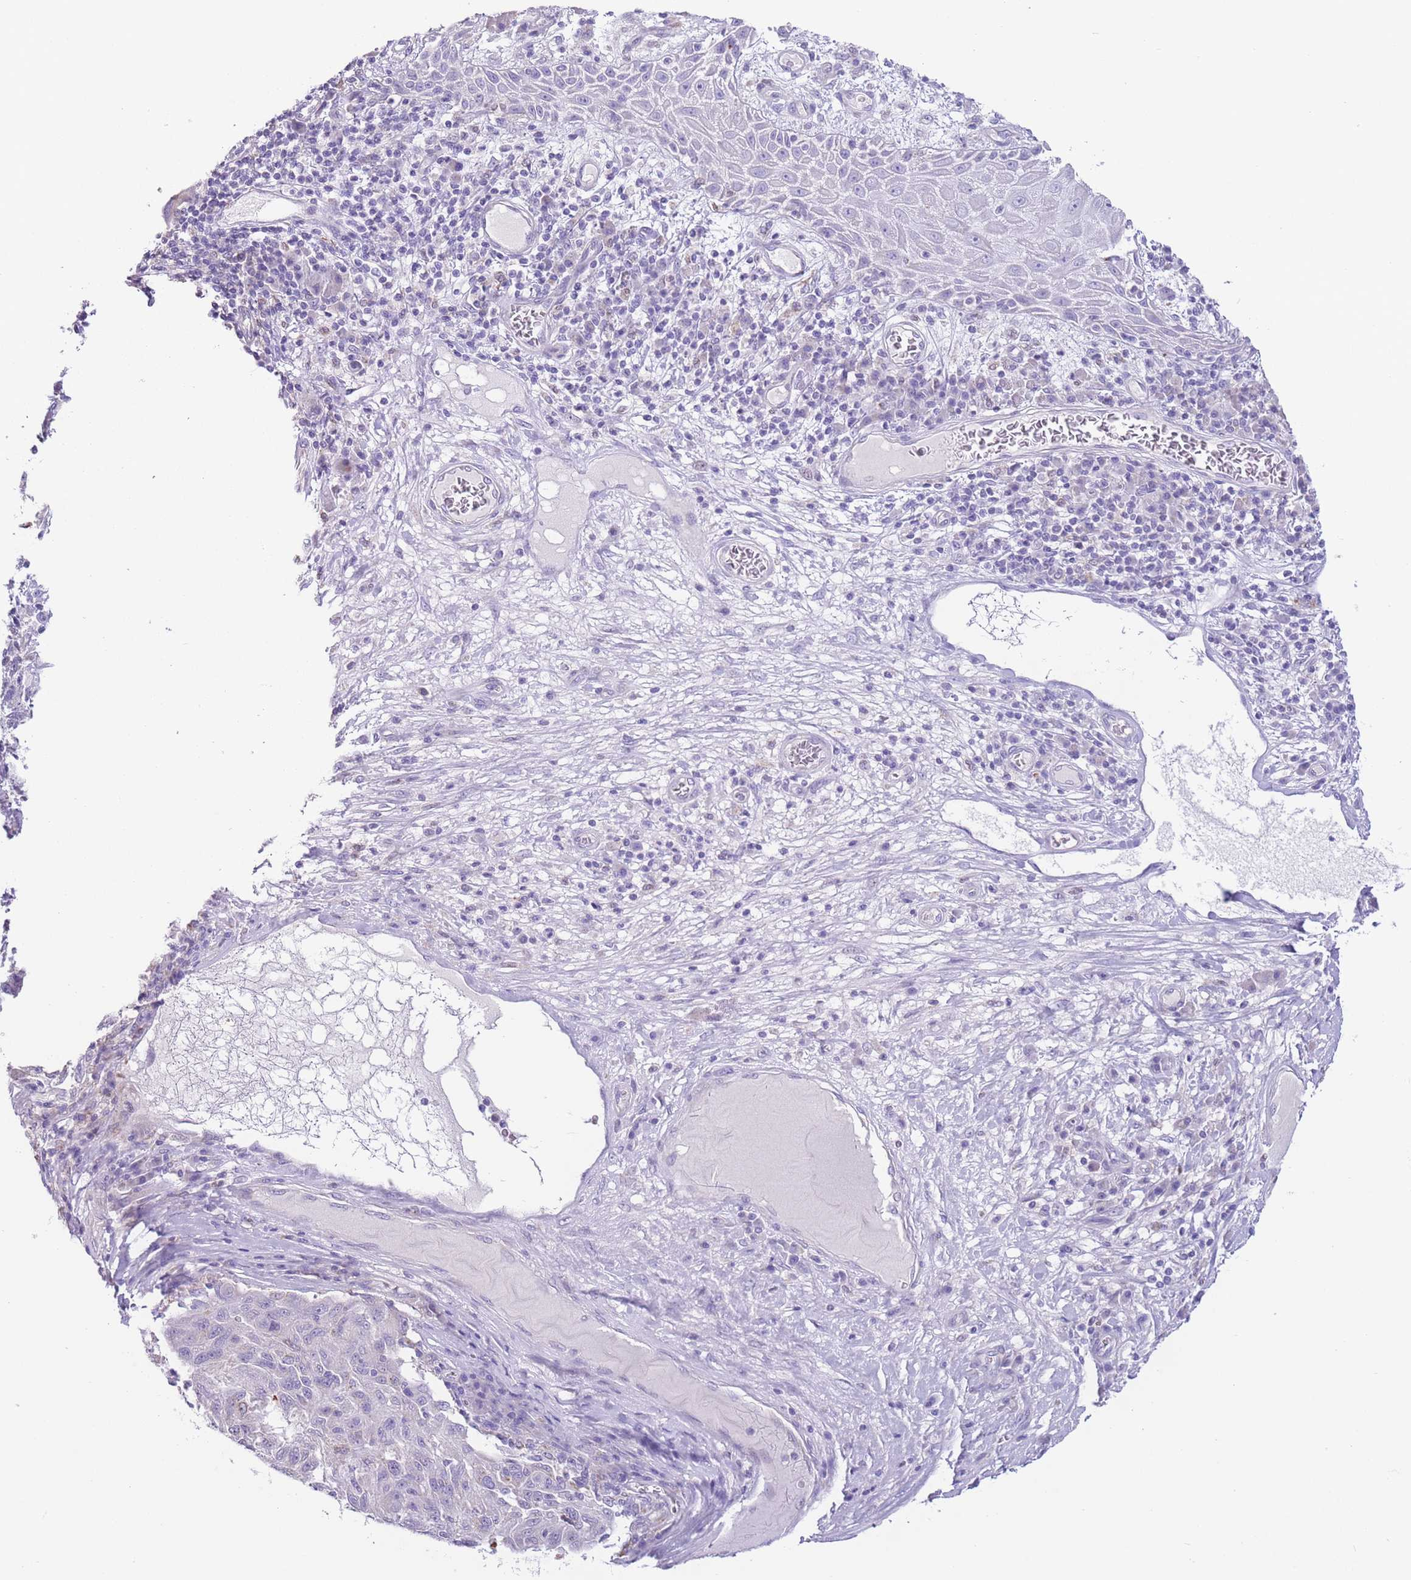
{"staining": {"intensity": "negative", "quantity": "none", "location": "none"}, "tissue": "melanoma", "cell_type": "Tumor cells", "image_type": "cancer", "snomed": [{"axis": "morphology", "description": "Malignant melanoma, NOS"}, {"axis": "topography", "description": "Skin"}], "caption": "Photomicrograph shows no significant protein expression in tumor cells of malignant melanoma. (IHC, brightfield microscopy, high magnification).", "gene": "ZNF697", "patient": {"sex": "male", "age": 53}}